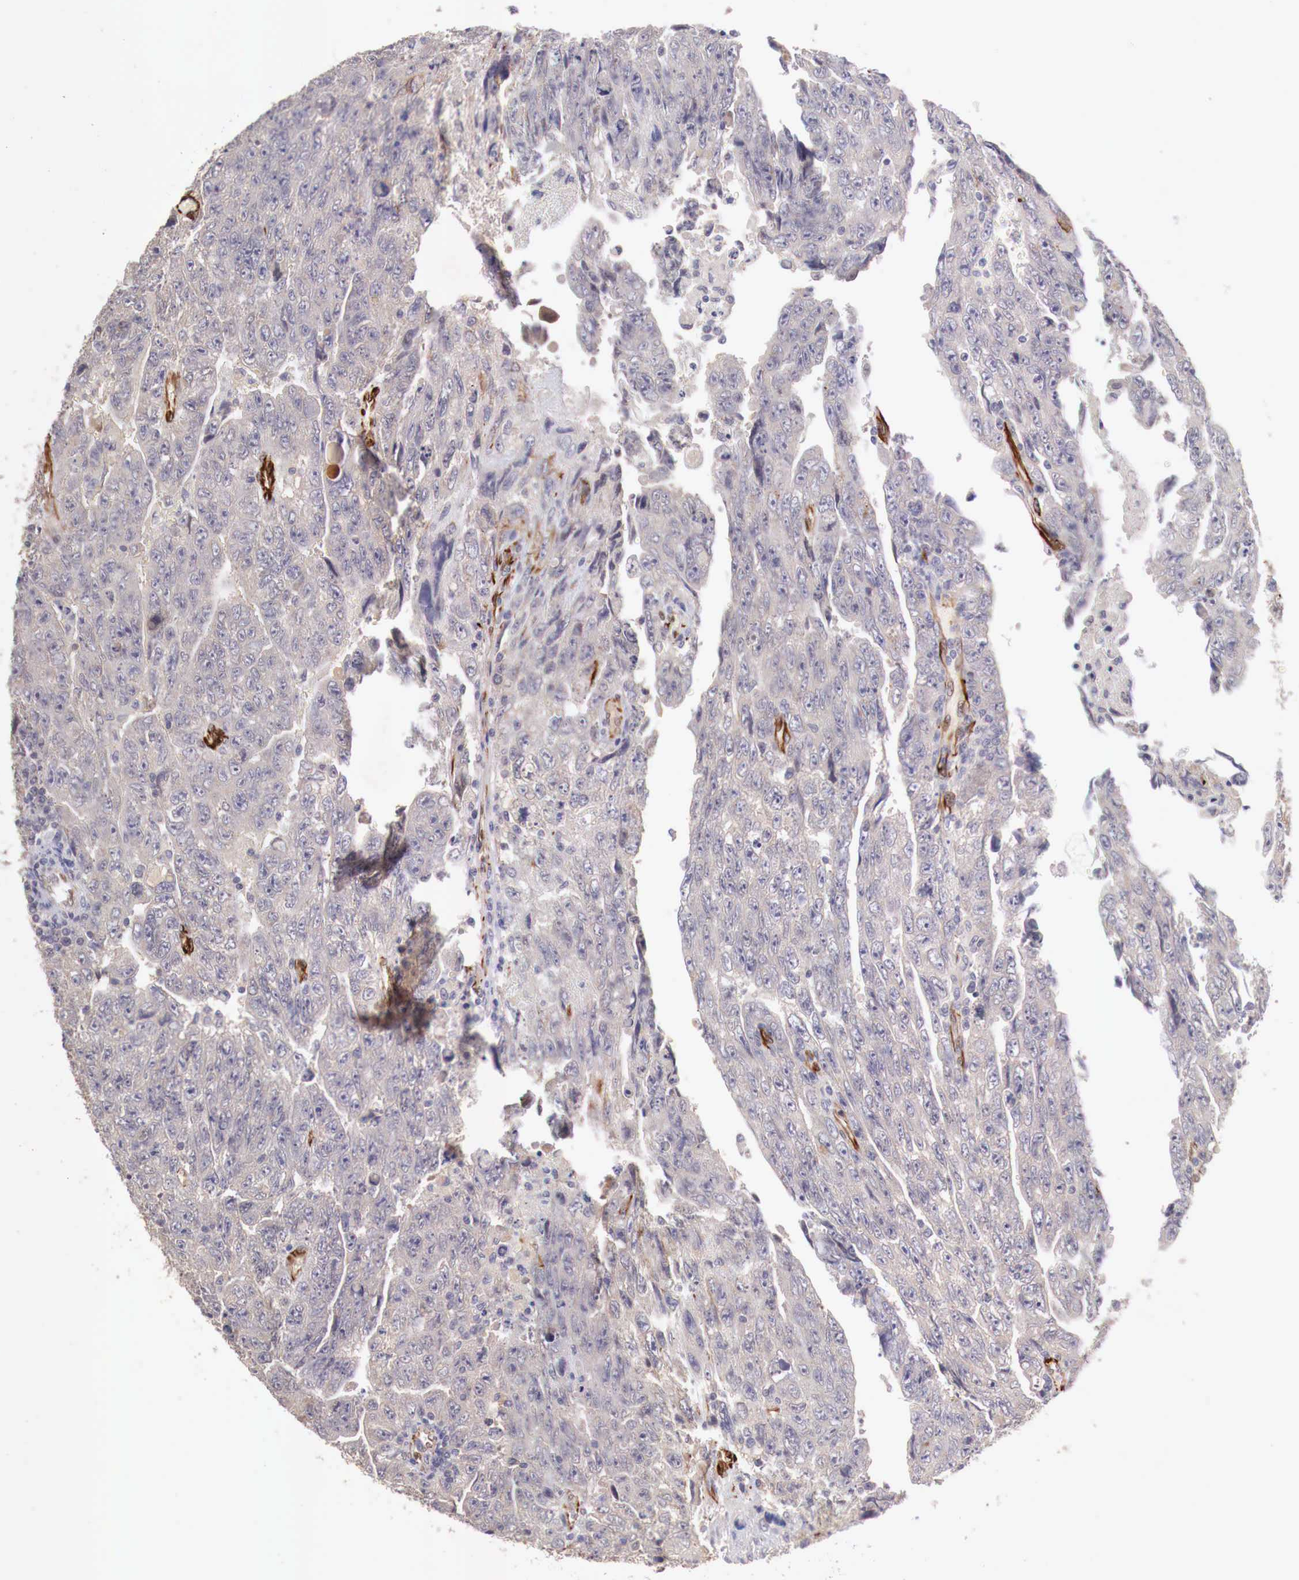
{"staining": {"intensity": "negative", "quantity": "none", "location": "none"}, "tissue": "testis cancer", "cell_type": "Tumor cells", "image_type": "cancer", "snomed": [{"axis": "morphology", "description": "Carcinoma, Embryonal, NOS"}, {"axis": "topography", "description": "Testis"}], "caption": "Immunohistochemical staining of testis cancer (embryonal carcinoma) displays no significant expression in tumor cells.", "gene": "WT1", "patient": {"sex": "male", "age": 28}}